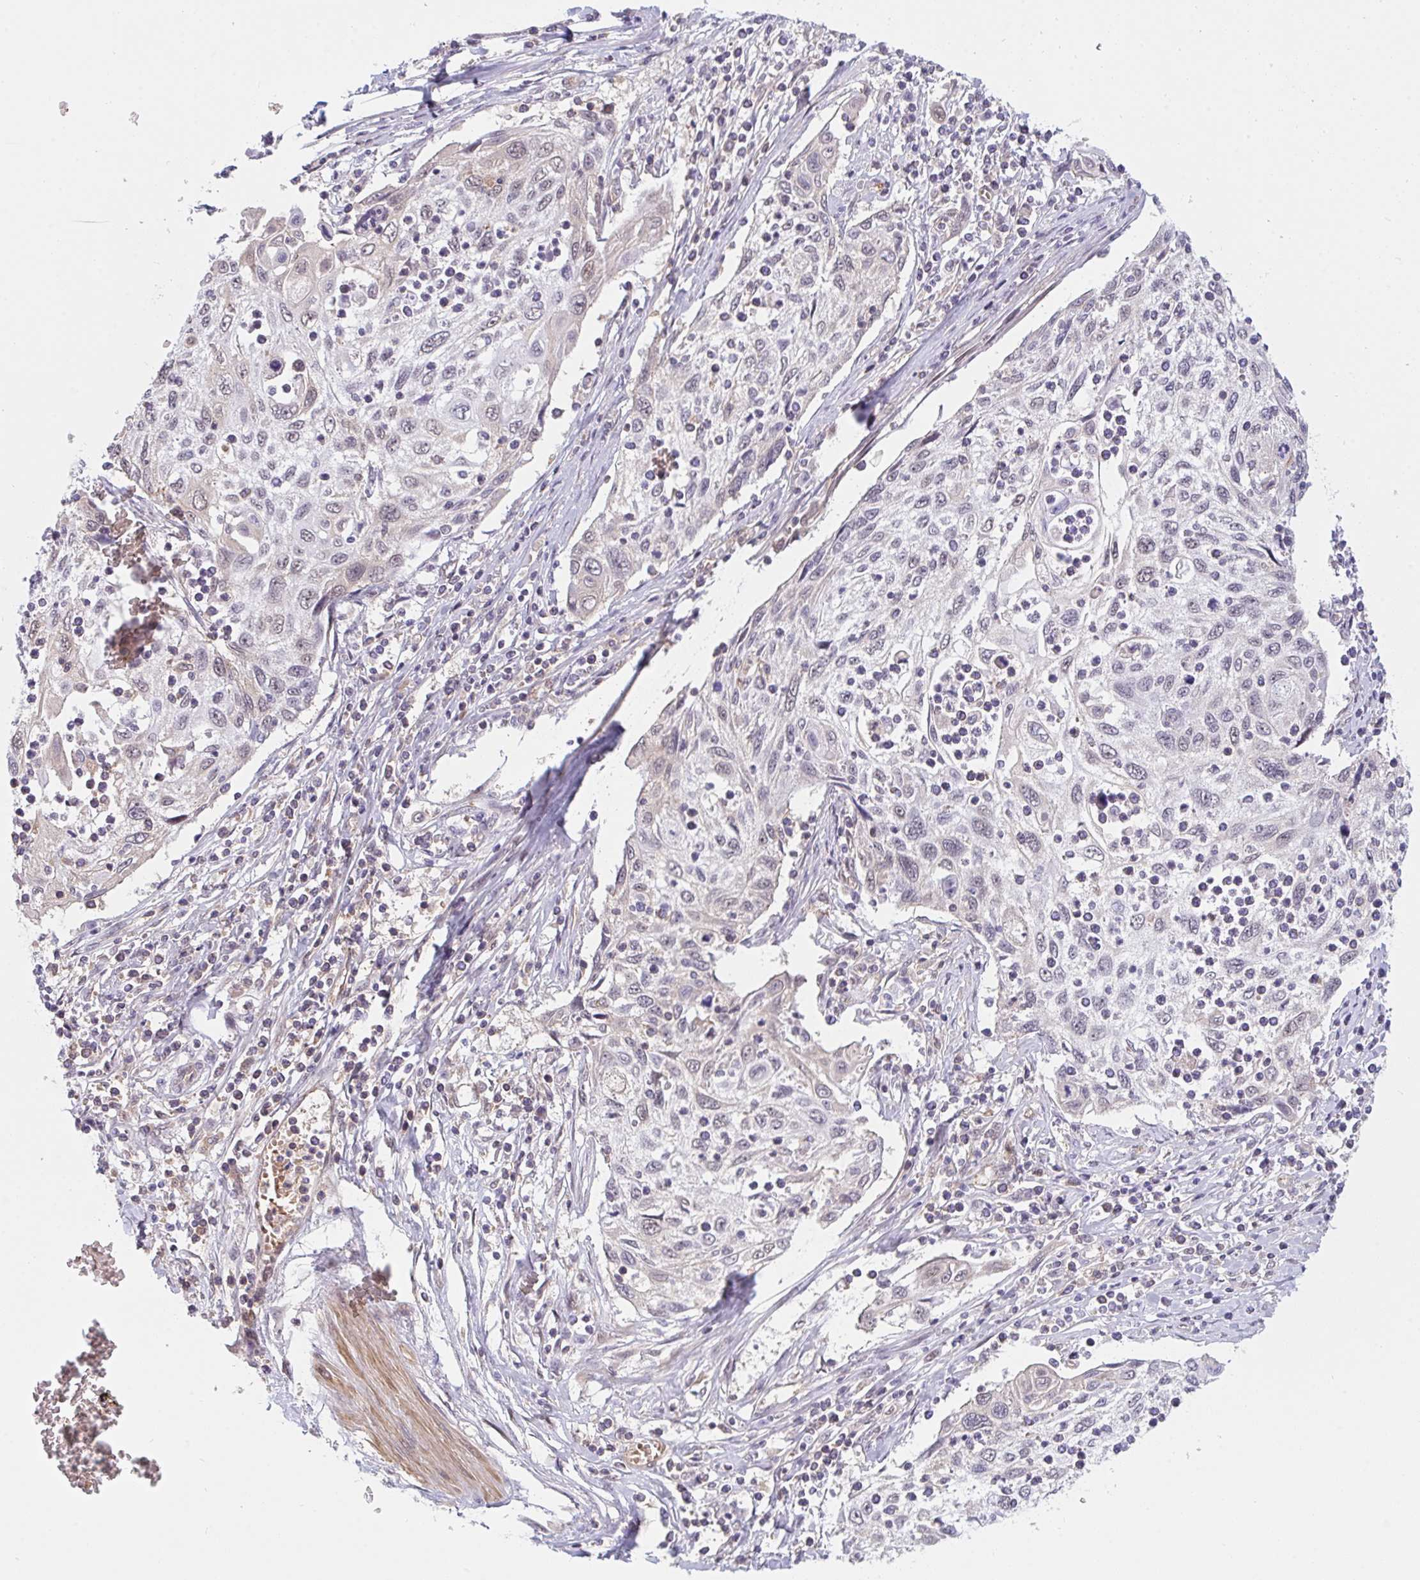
{"staining": {"intensity": "negative", "quantity": "none", "location": "none"}, "tissue": "cervical cancer", "cell_type": "Tumor cells", "image_type": "cancer", "snomed": [{"axis": "morphology", "description": "Squamous cell carcinoma, NOS"}, {"axis": "topography", "description": "Cervix"}], "caption": "This image is of cervical squamous cell carcinoma stained with immunohistochemistry (IHC) to label a protein in brown with the nuclei are counter-stained blue. There is no staining in tumor cells.", "gene": "DSCAML1", "patient": {"sex": "female", "age": 70}}